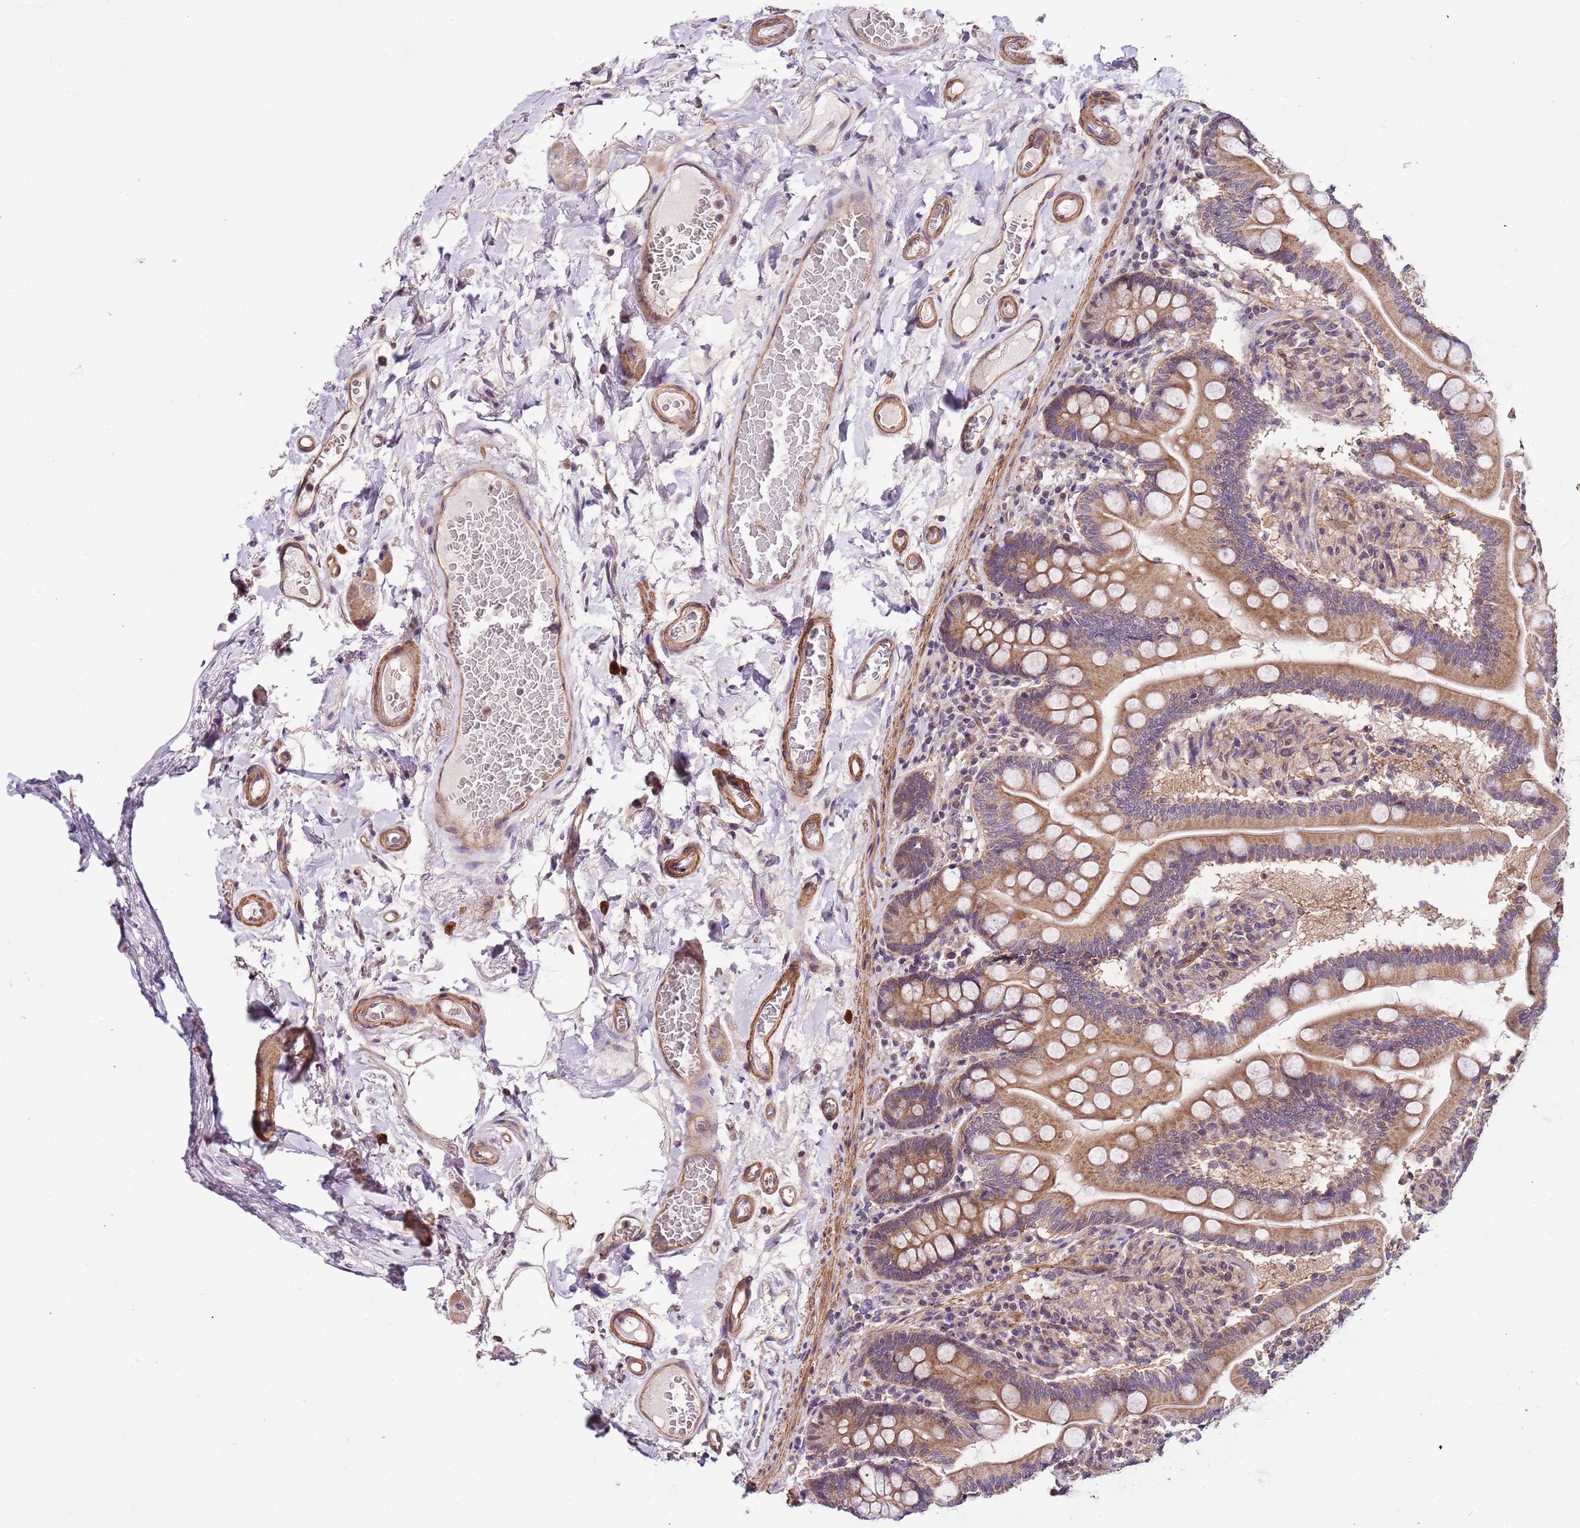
{"staining": {"intensity": "strong", "quantity": ">75%", "location": "cytoplasmic/membranous"}, "tissue": "small intestine", "cell_type": "Glandular cells", "image_type": "normal", "snomed": [{"axis": "morphology", "description": "Normal tissue, NOS"}, {"axis": "topography", "description": "Small intestine"}], "caption": "The immunohistochemical stain shows strong cytoplasmic/membranous staining in glandular cells of benign small intestine.", "gene": "LAMB4", "patient": {"sex": "female", "age": 64}}